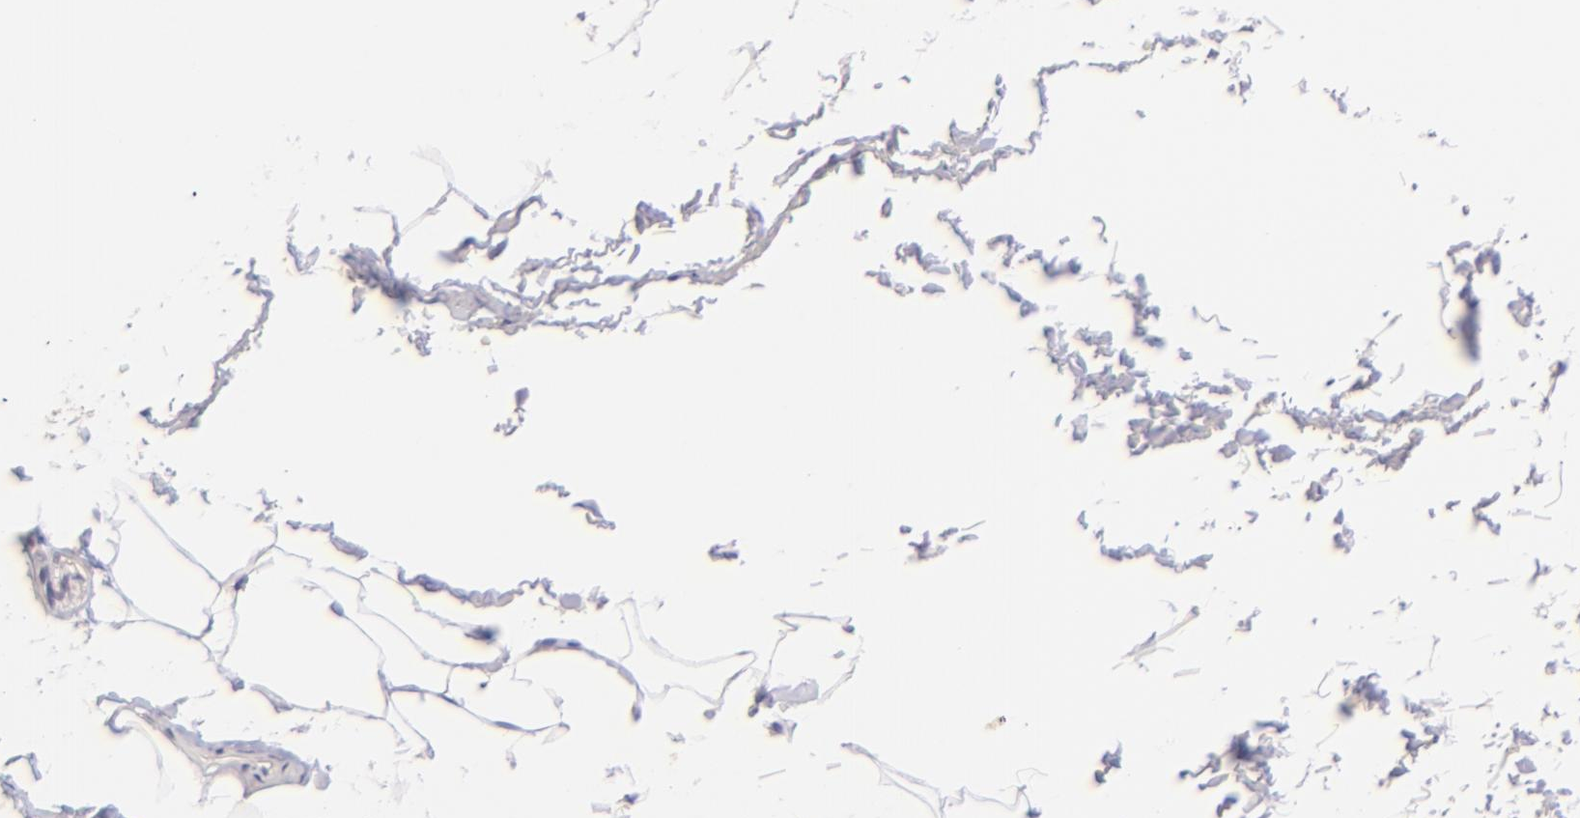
{"staining": {"intensity": "weak", "quantity": "25%-75%", "location": "cytoplasmic/membranous"}, "tissue": "adipose tissue", "cell_type": "Adipocytes", "image_type": "normal", "snomed": [{"axis": "morphology", "description": "Normal tissue, NOS"}, {"axis": "topography", "description": "Soft tissue"}], "caption": "Benign adipose tissue reveals weak cytoplasmic/membranous expression in approximately 25%-75% of adipocytes, visualized by immunohistochemistry.", "gene": "CLDN1", "patient": {"sex": "male", "age": 72}}